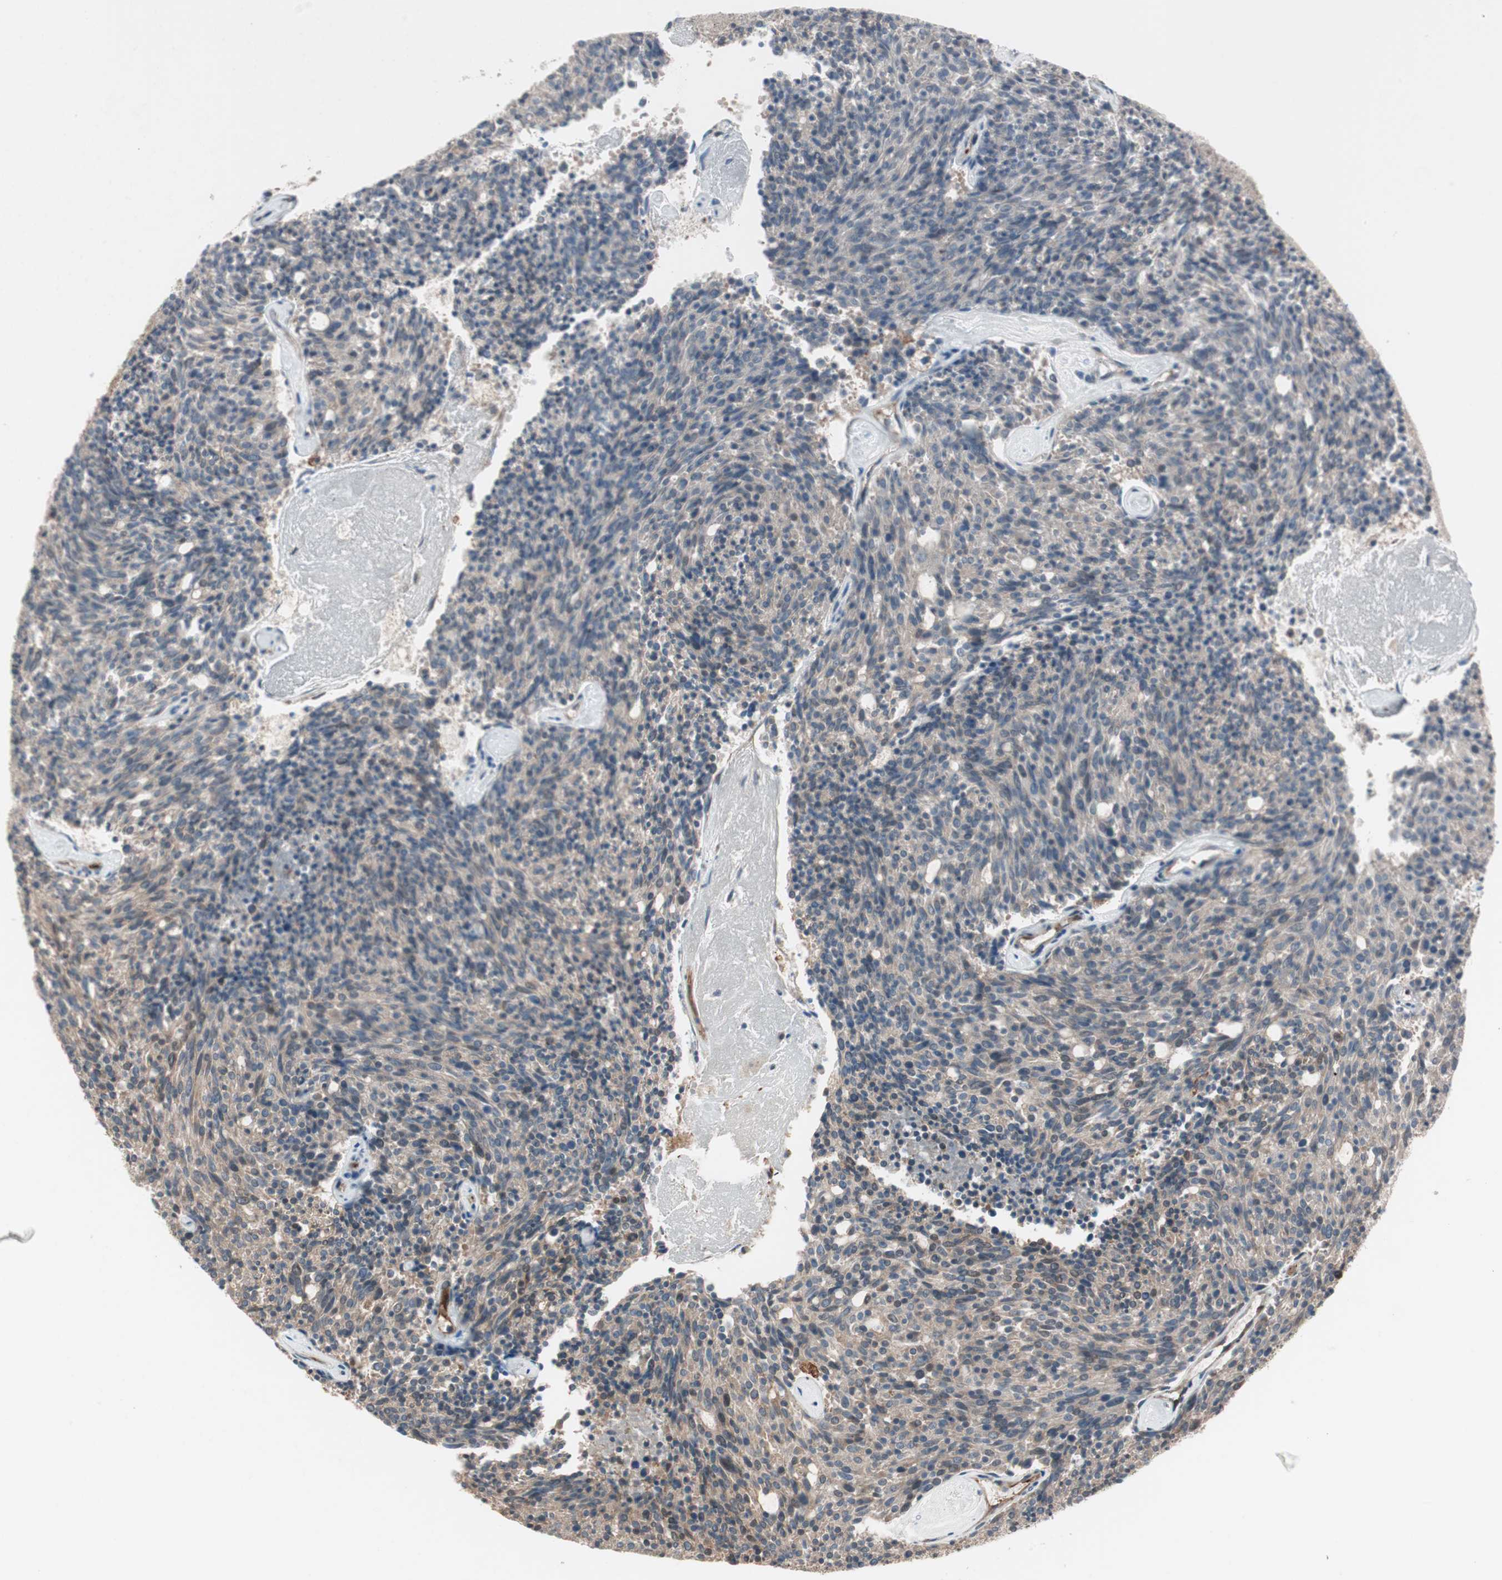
{"staining": {"intensity": "moderate", "quantity": ">75%", "location": "cytoplasmic/membranous"}, "tissue": "carcinoid", "cell_type": "Tumor cells", "image_type": "cancer", "snomed": [{"axis": "morphology", "description": "Carcinoid, malignant, NOS"}, {"axis": "topography", "description": "Pancreas"}], "caption": "Tumor cells display medium levels of moderate cytoplasmic/membranous expression in approximately >75% of cells in human malignant carcinoid.", "gene": "STAB1", "patient": {"sex": "female", "age": 54}}